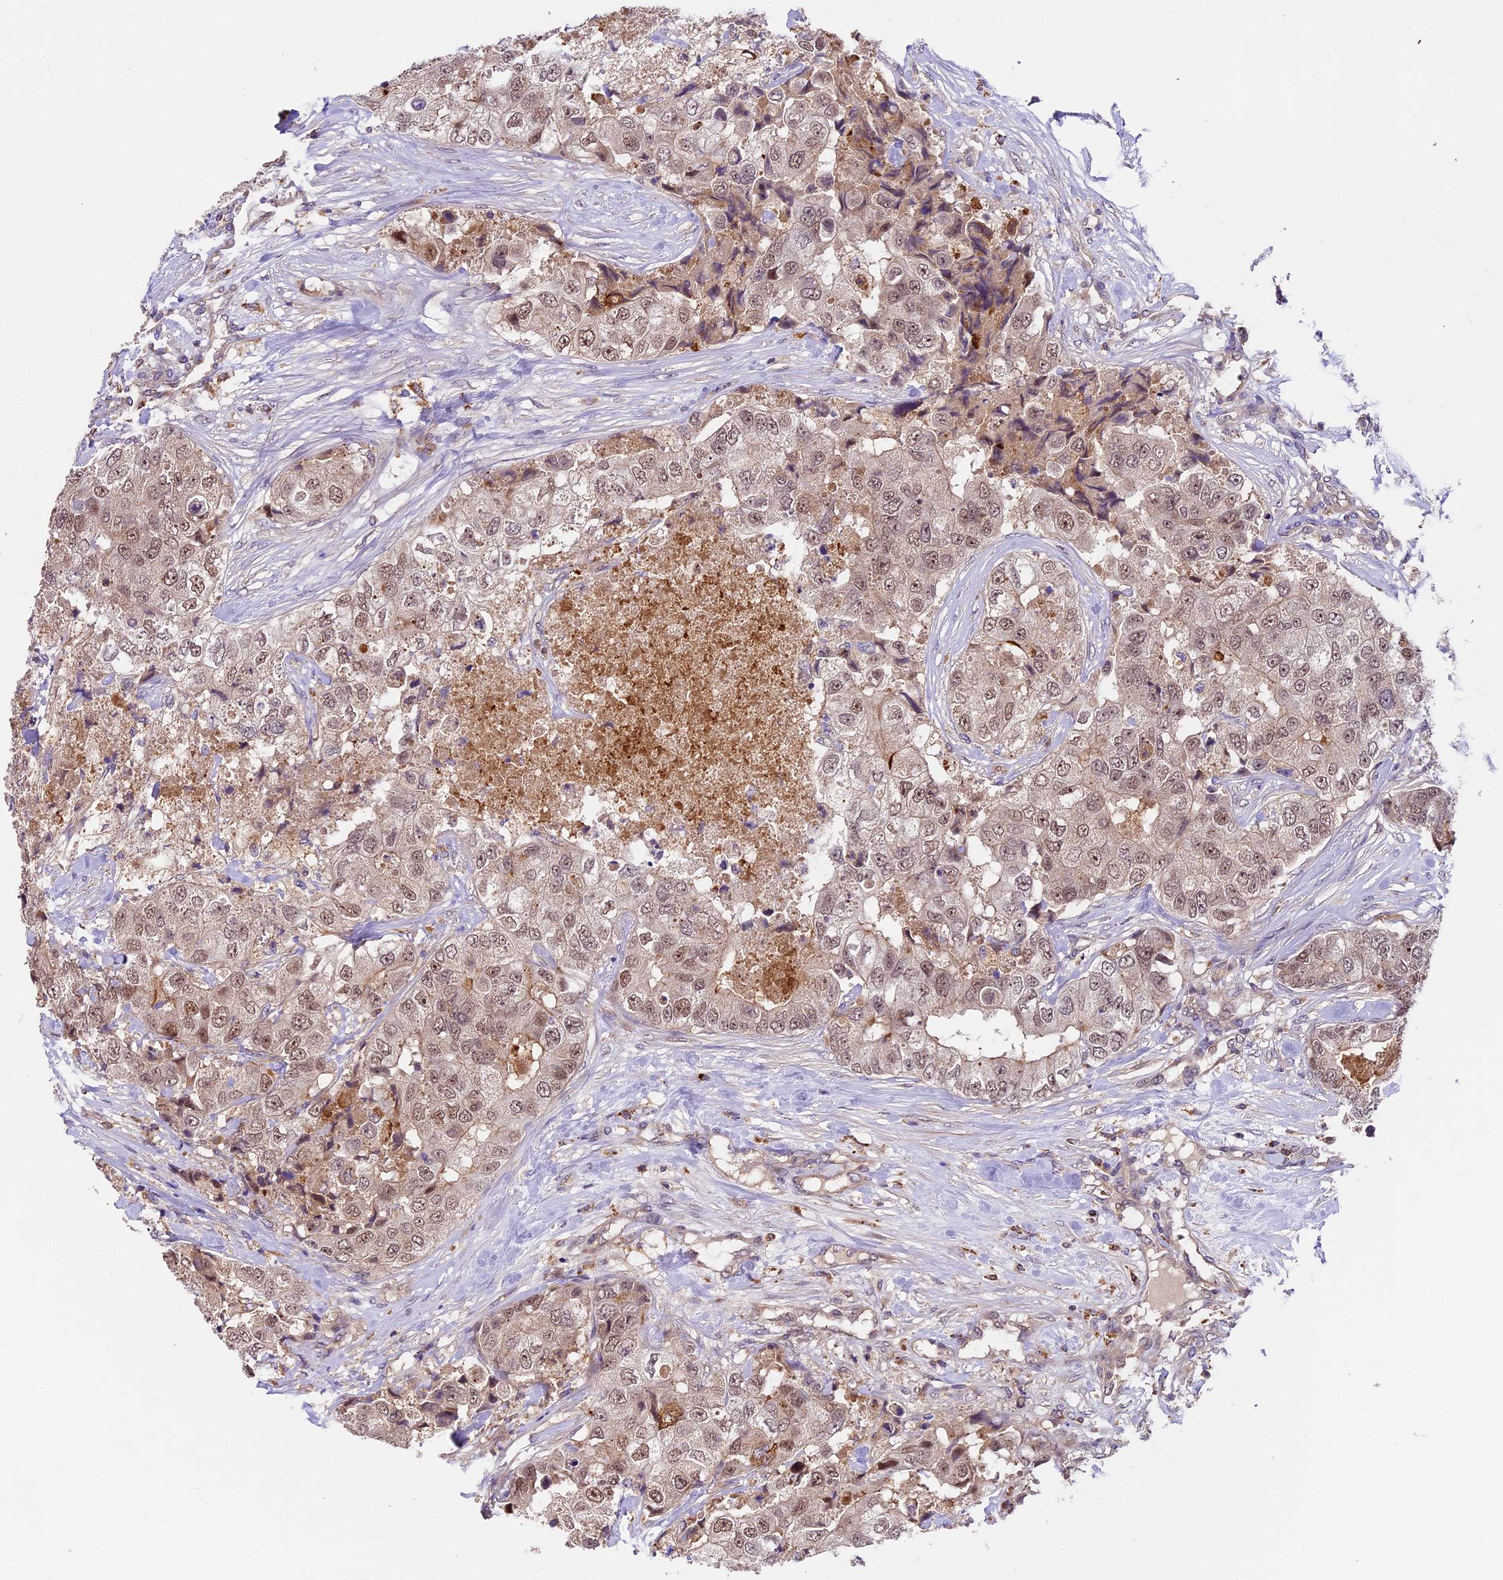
{"staining": {"intensity": "weak", "quantity": ">75%", "location": "nuclear"}, "tissue": "breast cancer", "cell_type": "Tumor cells", "image_type": "cancer", "snomed": [{"axis": "morphology", "description": "Duct carcinoma"}, {"axis": "topography", "description": "Breast"}], "caption": "Breast invasive ductal carcinoma stained with a brown dye reveals weak nuclear positive staining in approximately >75% of tumor cells.", "gene": "TBC1D1", "patient": {"sex": "female", "age": 62}}